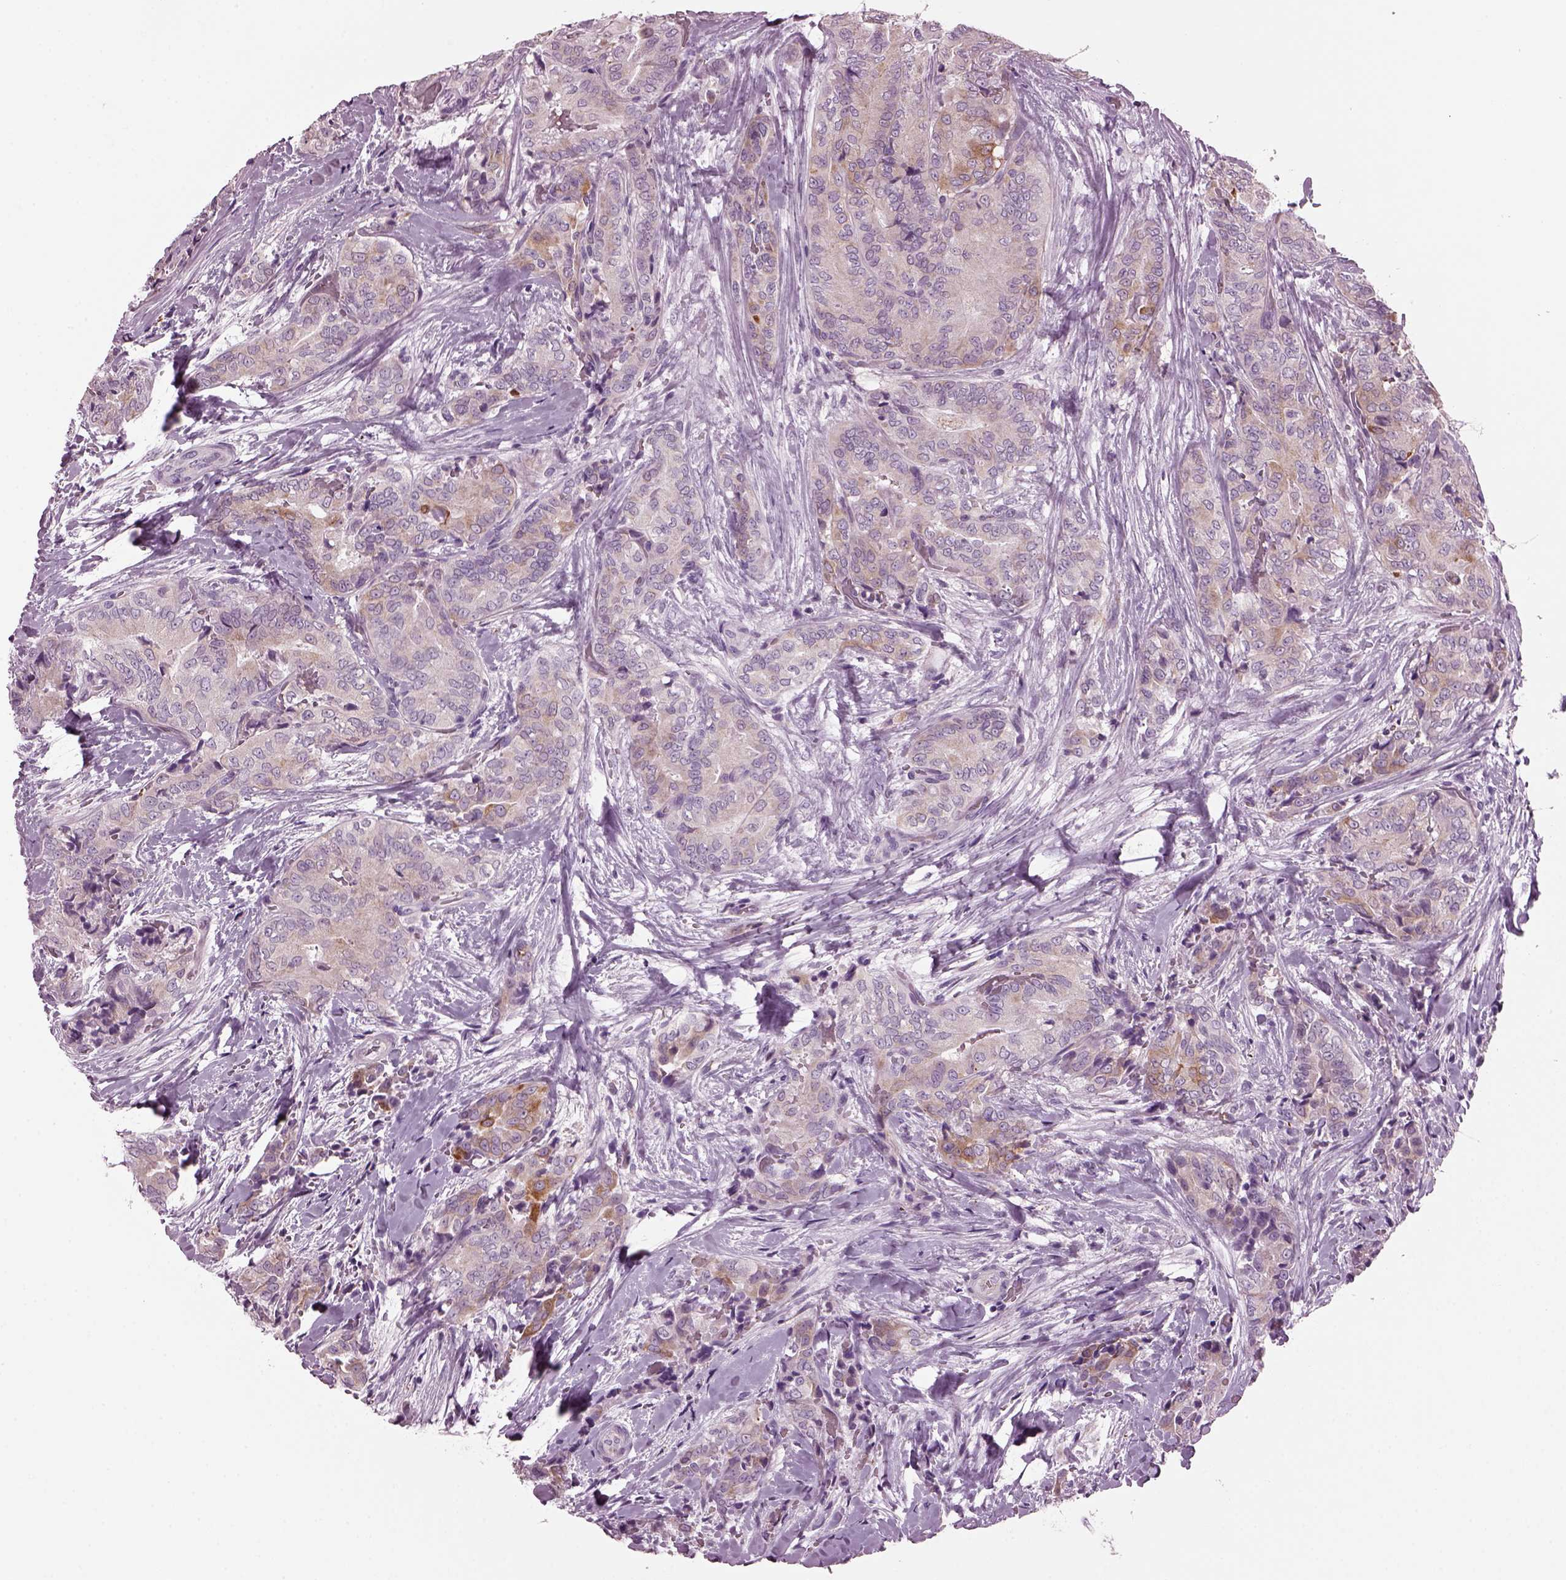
{"staining": {"intensity": "moderate", "quantity": "<25%", "location": "cytoplasmic/membranous"}, "tissue": "thyroid cancer", "cell_type": "Tumor cells", "image_type": "cancer", "snomed": [{"axis": "morphology", "description": "Papillary adenocarcinoma, NOS"}, {"axis": "topography", "description": "Thyroid gland"}], "caption": "Immunohistochemistry (IHC) histopathology image of neoplastic tissue: human thyroid cancer (papillary adenocarcinoma) stained using immunohistochemistry demonstrates low levels of moderate protein expression localized specifically in the cytoplasmic/membranous of tumor cells, appearing as a cytoplasmic/membranous brown color.", "gene": "PRR9", "patient": {"sex": "male", "age": 61}}